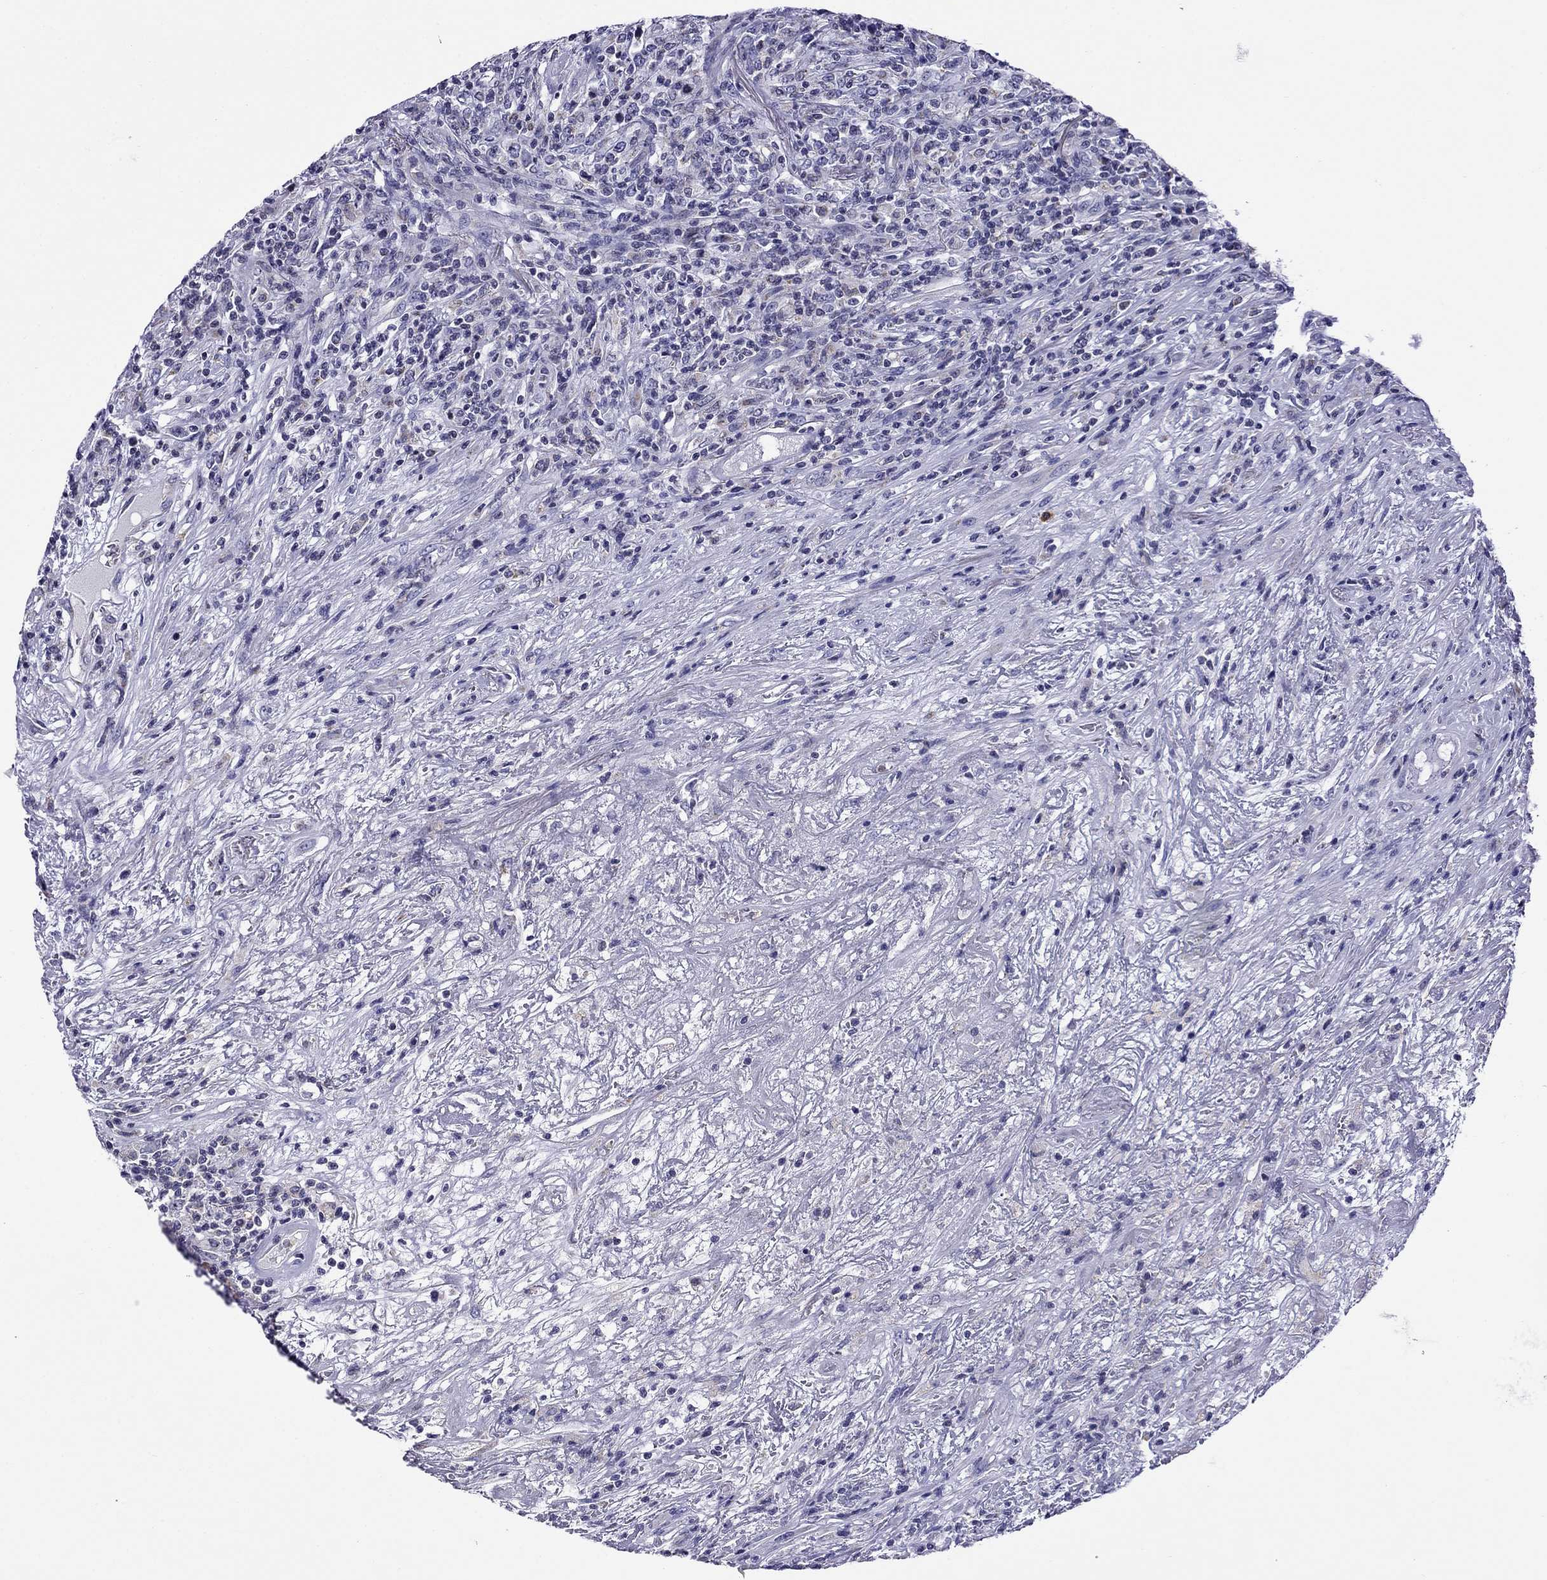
{"staining": {"intensity": "negative", "quantity": "none", "location": "none"}, "tissue": "lymphoma", "cell_type": "Tumor cells", "image_type": "cancer", "snomed": [{"axis": "morphology", "description": "Malignant lymphoma, non-Hodgkin's type, High grade"}, {"axis": "topography", "description": "Lung"}], "caption": "Immunohistochemistry (IHC) of lymphoma exhibits no staining in tumor cells.", "gene": "SCG2", "patient": {"sex": "male", "age": 79}}